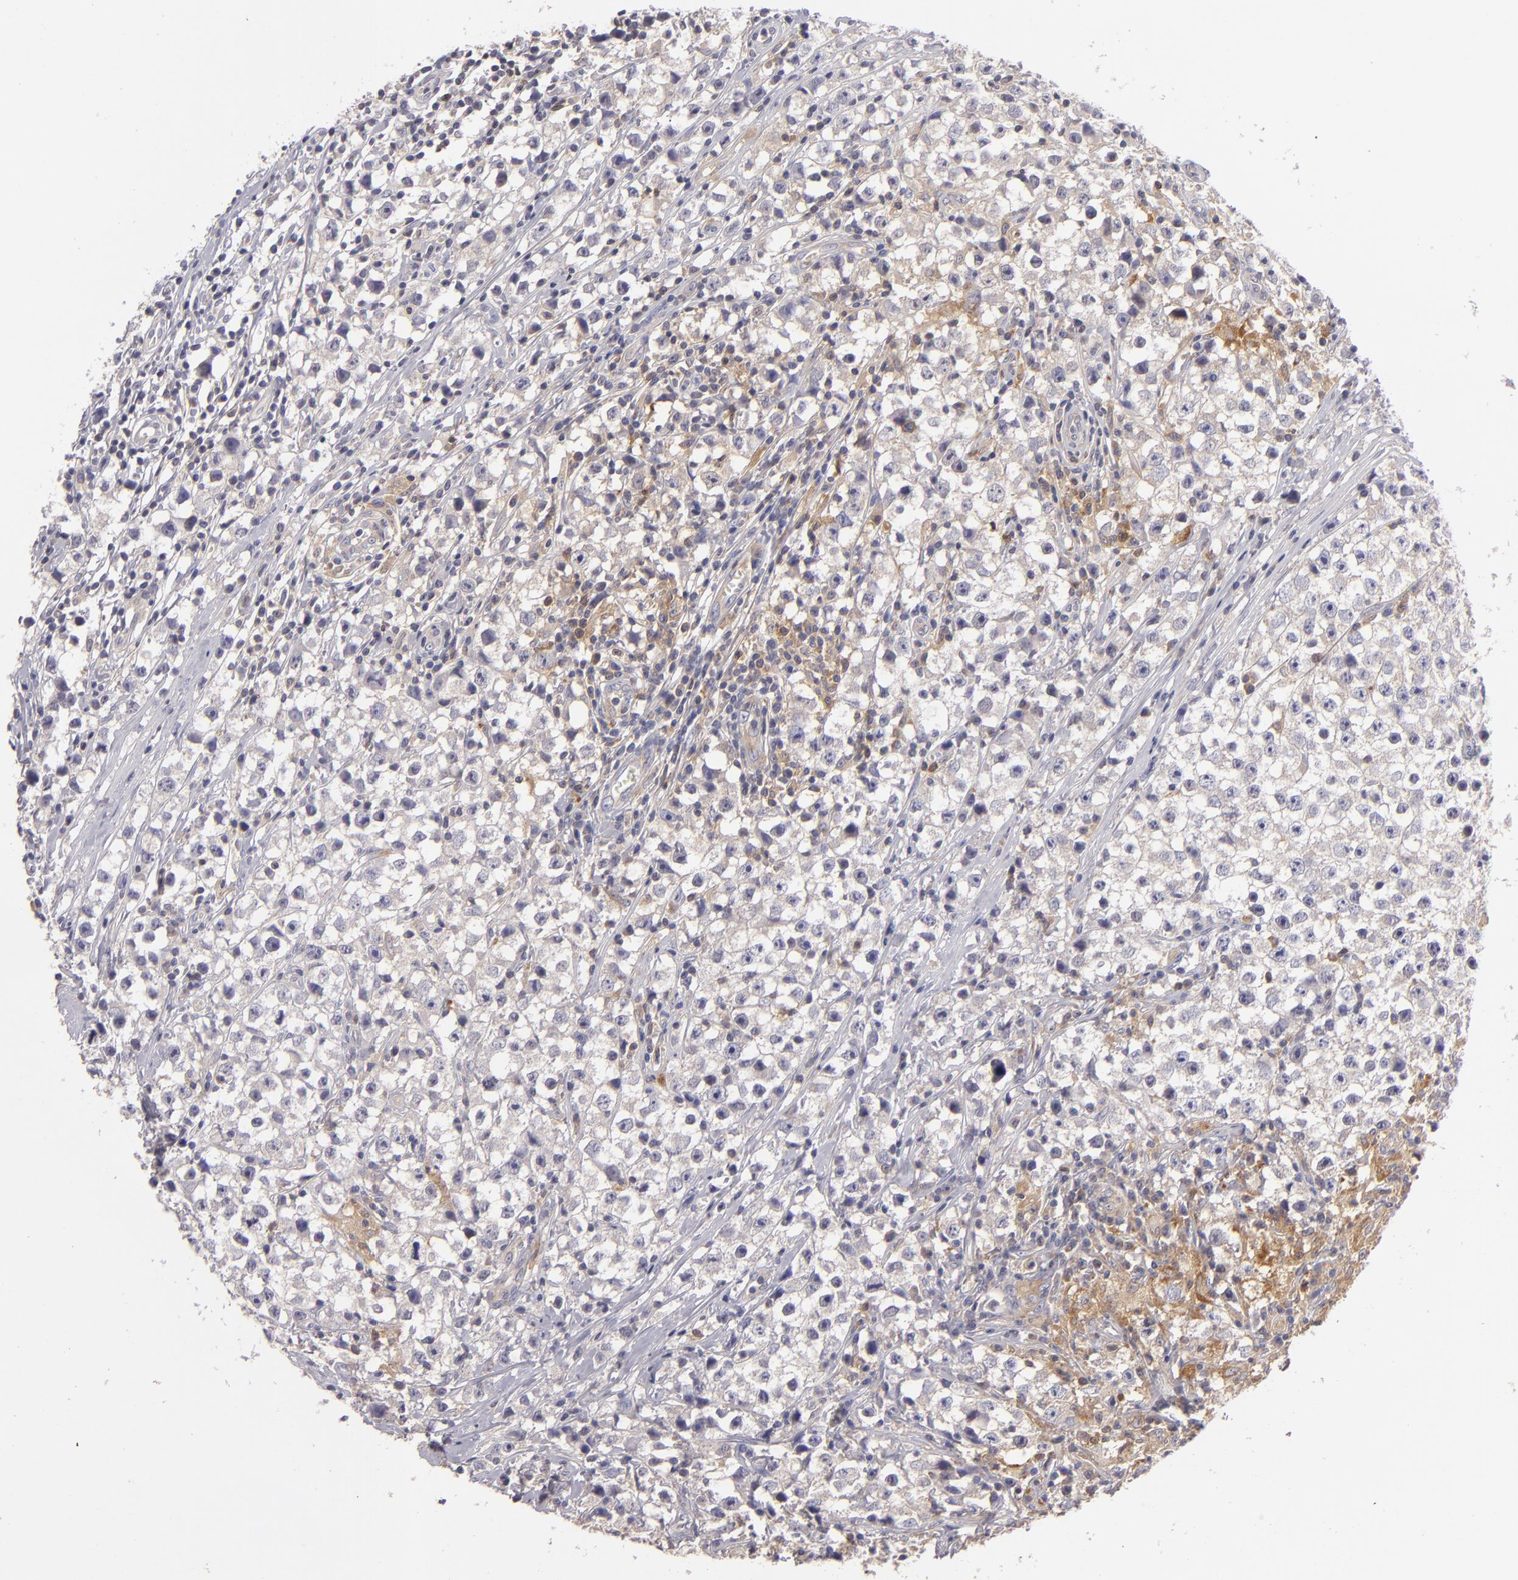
{"staining": {"intensity": "moderate", "quantity": "<25%", "location": "cytoplasmic/membranous"}, "tissue": "testis cancer", "cell_type": "Tumor cells", "image_type": "cancer", "snomed": [{"axis": "morphology", "description": "Seminoma, NOS"}, {"axis": "topography", "description": "Testis"}], "caption": "DAB (3,3'-diaminobenzidine) immunohistochemical staining of seminoma (testis) displays moderate cytoplasmic/membranous protein expression in about <25% of tumor cells. The staining was performed using DAB (3,3'-diaminobenzidine), with brown indicating positive protein expression. Nuclei are stained blue with hematoxylin.", "gene": "MMP10", "patient": {"sex": "male", "age": 35}}